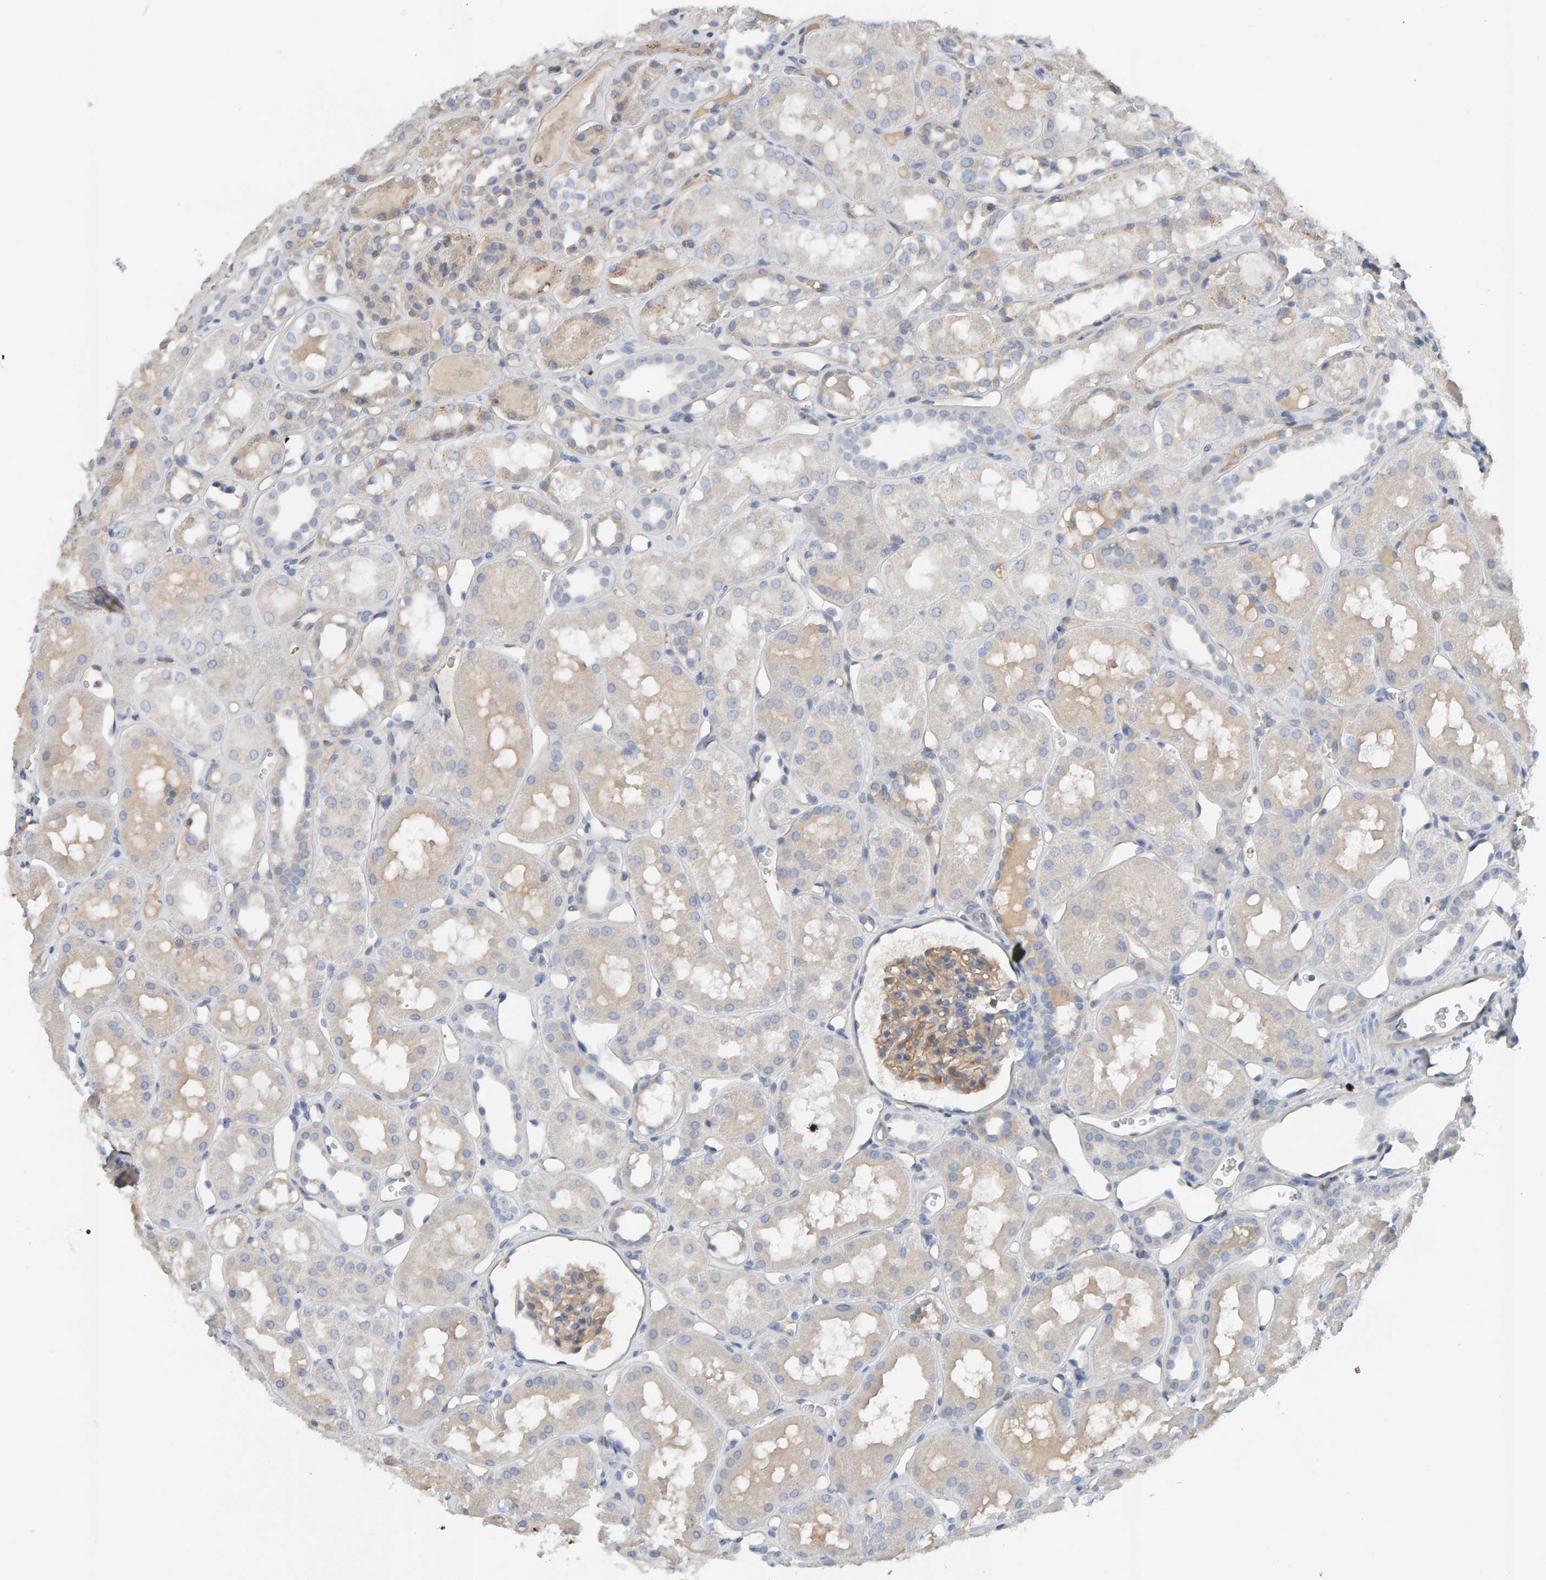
{"staining": {"intensity": "weak", "quantity": ">75%", "location": "cytoplasmic/membranous"}, "tissue": "kidney", "cell_type": "Cells in glomeruli", "image_type": "normal", "snomed": [{"axis": "morphology", "description": "Normal tissue, NOS"}, {"axis": "topography", "description": "Kidney"}], "caption": "Immunohistochemistry (IHC) (DAB (3,3'-diaminobenzidine)) staining of unremarkable kidney exhibits weak cytoplasmic/membranous protein staining in approximately >75% of cells in glomeruli.", "gene": "FYN", "patient": {"sex": "male", "age": 16}}